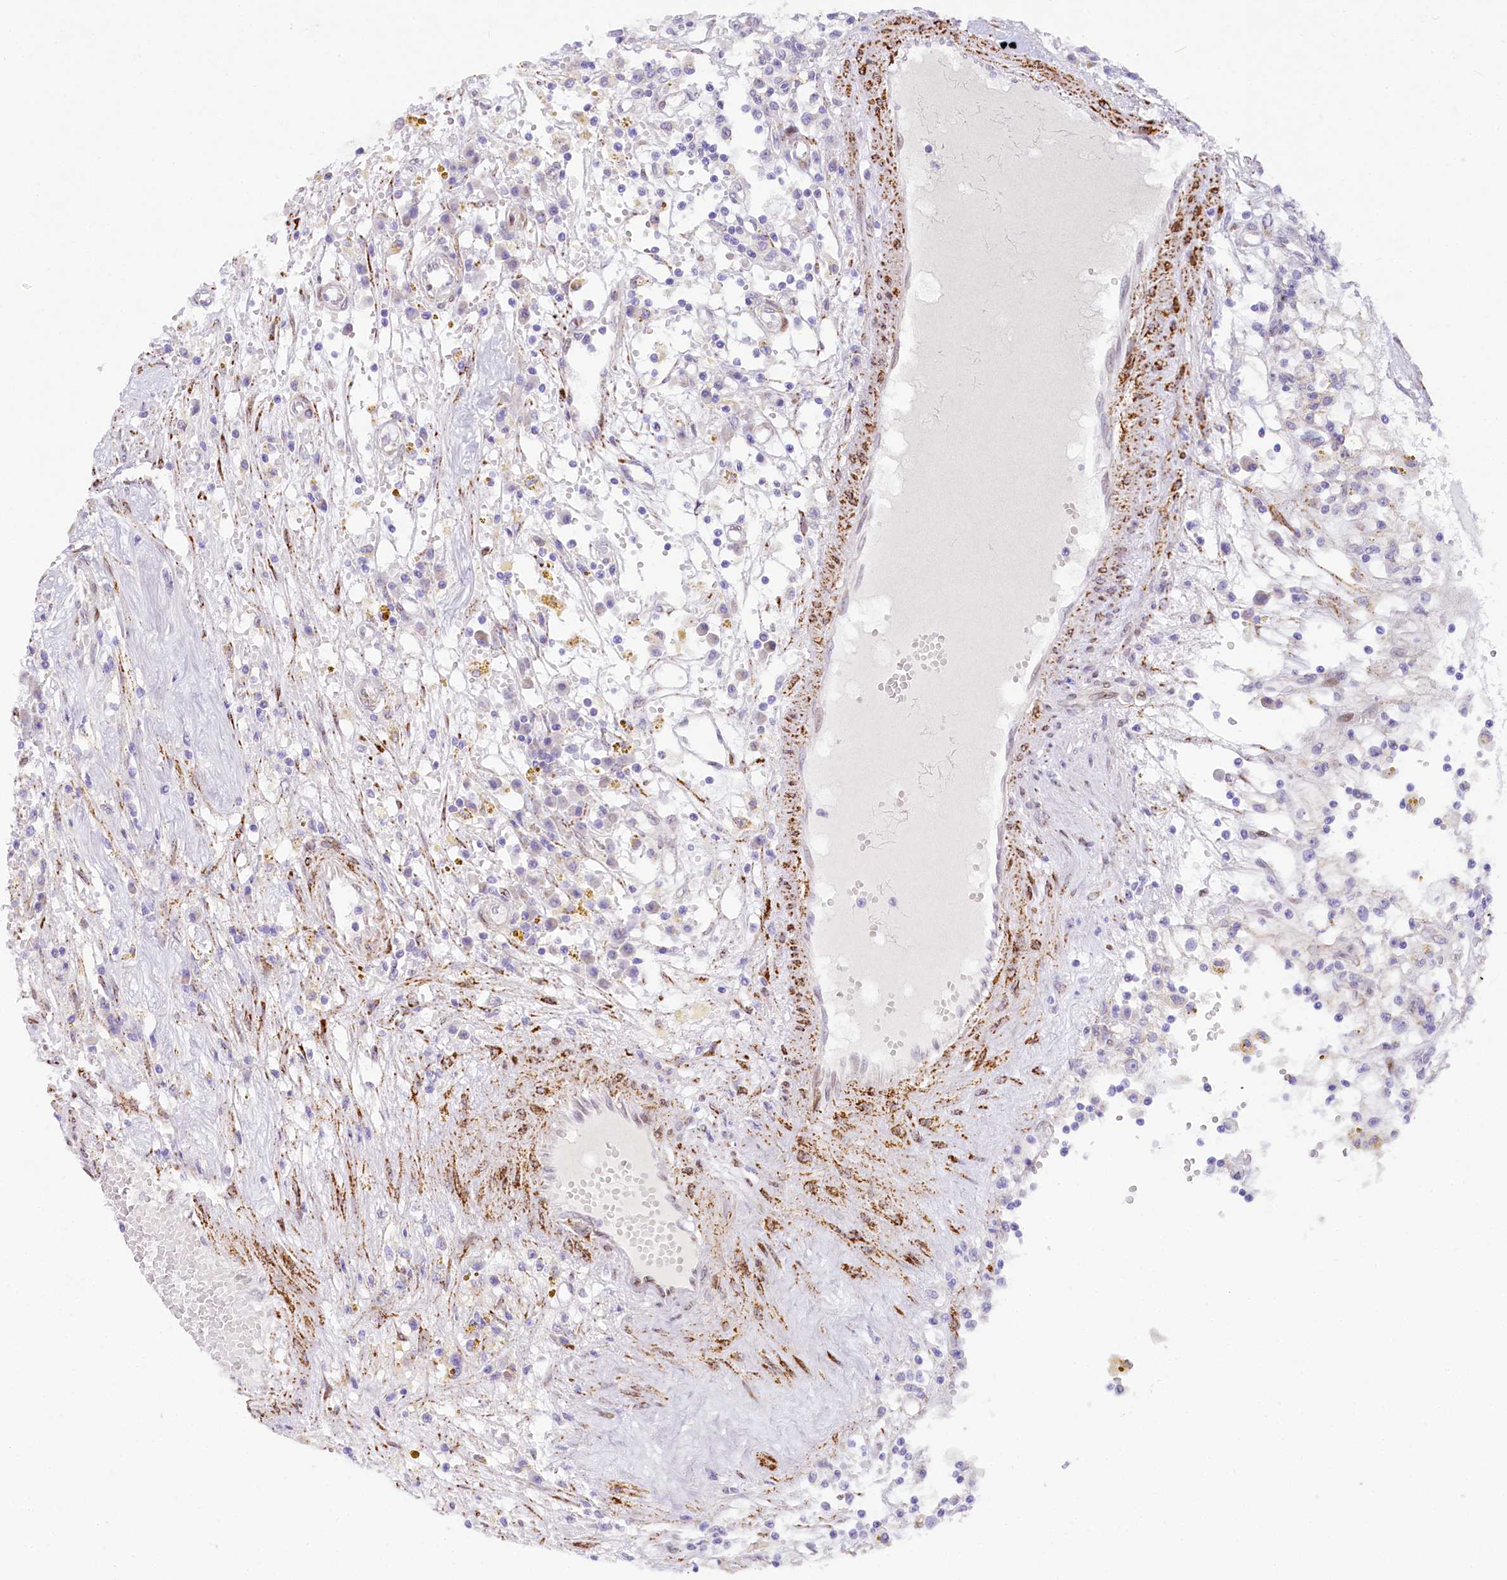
{"staining": {"intensity": "negative", "quantity": "none", "location": "none"}, "tissue": "renal cancer", "cell_type": "Tumor cells", "image_type": "cancer", "snomed": [{"axis": "morphology", "description": "Adenocarcinoma, NOS"}, {"axis": "topography", "description": "Kidney"}], "caption": "An immunohistochemistry (IHC) histopathology image of renal cancer (adenocarcinoma) is shown. There is no staining in tumor cells of renal cancer (adenocarcinoma).", "gene": "PPIP5K2", "patient": {"sex": "male", "age": 56}}